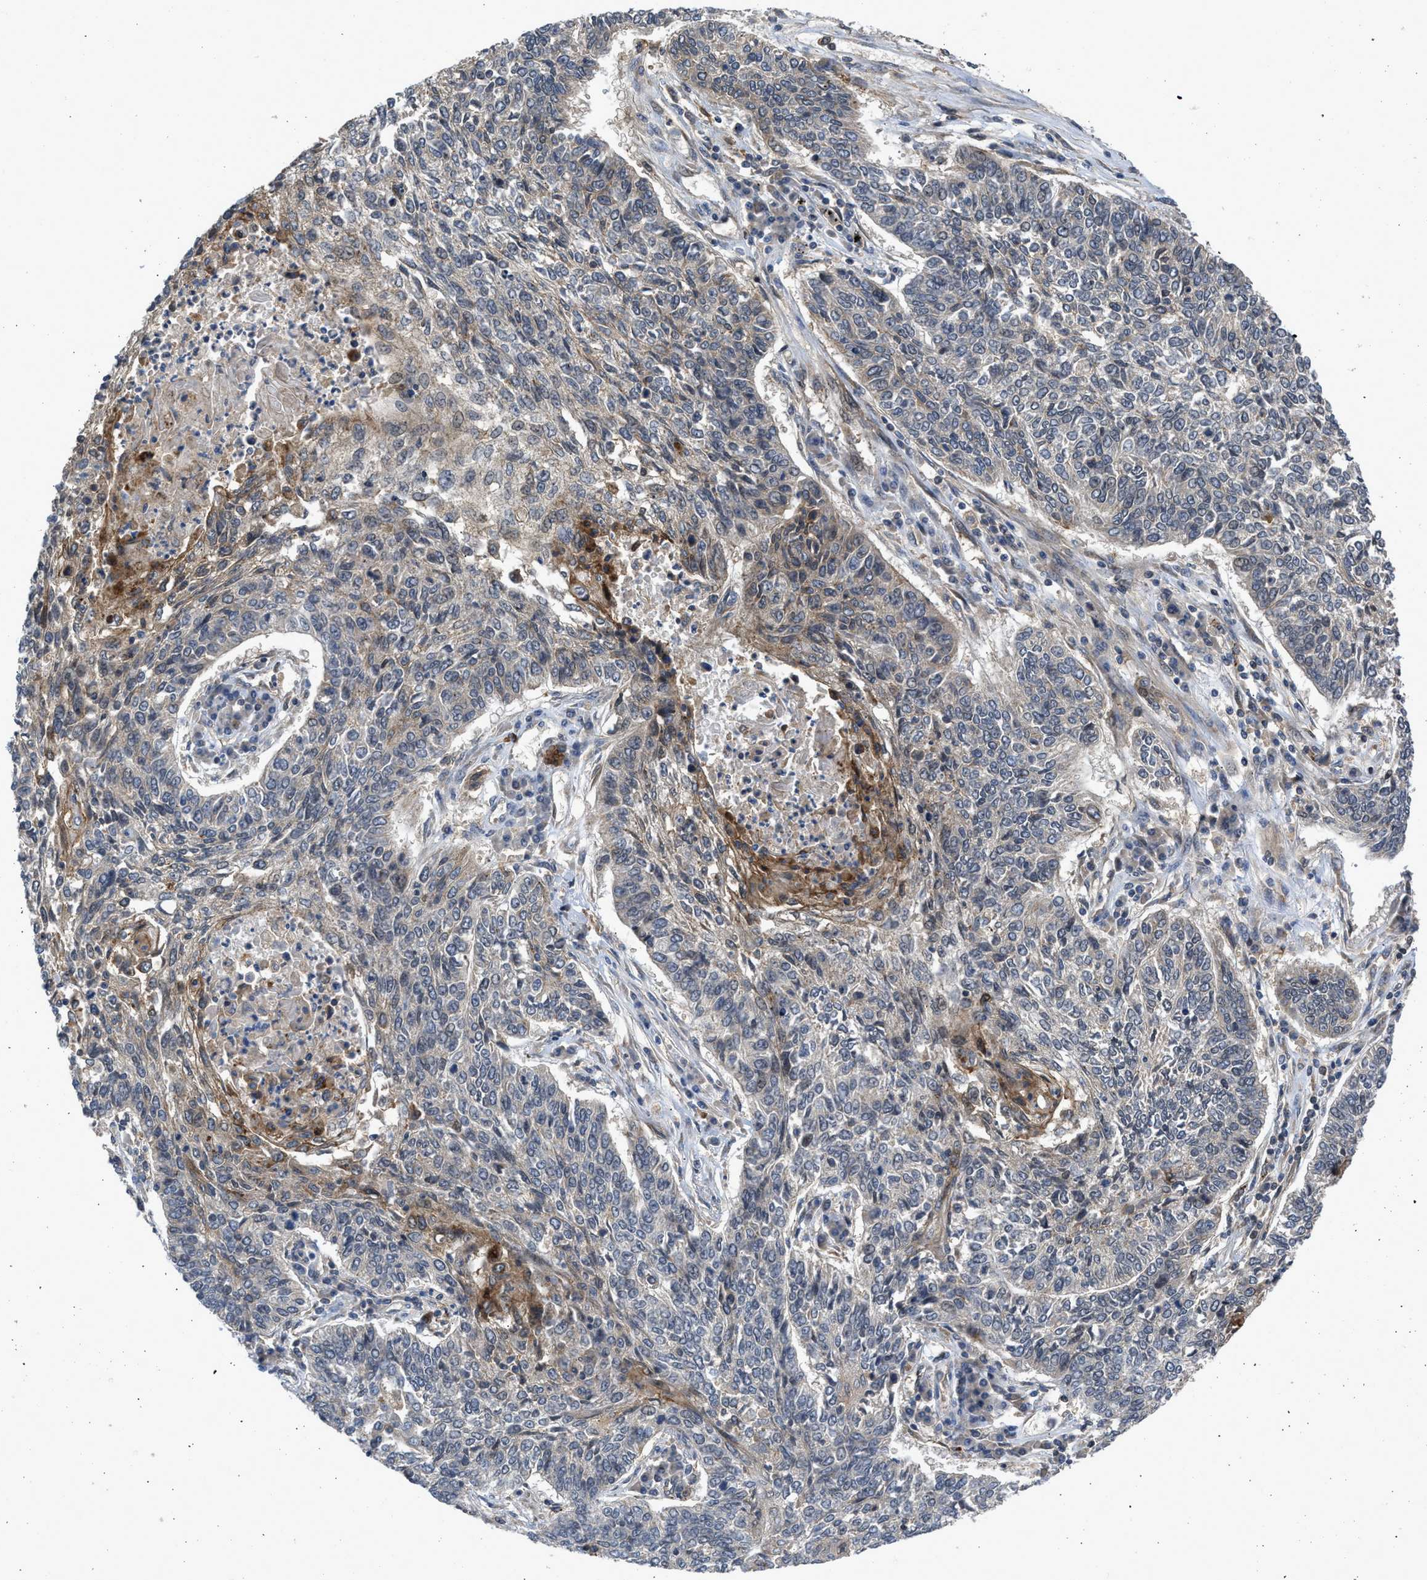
{"staining": {"intensity": "negative", "quantity": "none", "location": "none"}, "tissue": "lung cancer", "cell_type": "Tumor cells", "image_type": "cancer", "snomed": [{"axis": "morphology", "description": "Normal tissue, NOS"}, {"axis": "morphology", "description": "Squamous cell carcinoma, NOS"}, {"axis": "topography", "description": "Cartilage tissue"}, {"axis": "topography", "description": "Bronchus"}, {"axis": "topography", "description": "Lung"}], "caption": "Lung squamous cell carcinoma stained for a protein using immunohistochemistry reveals no positivity tumor cells.", "gene": "GPATCH2L", "patient": {"sex": "female", "age": 49}}